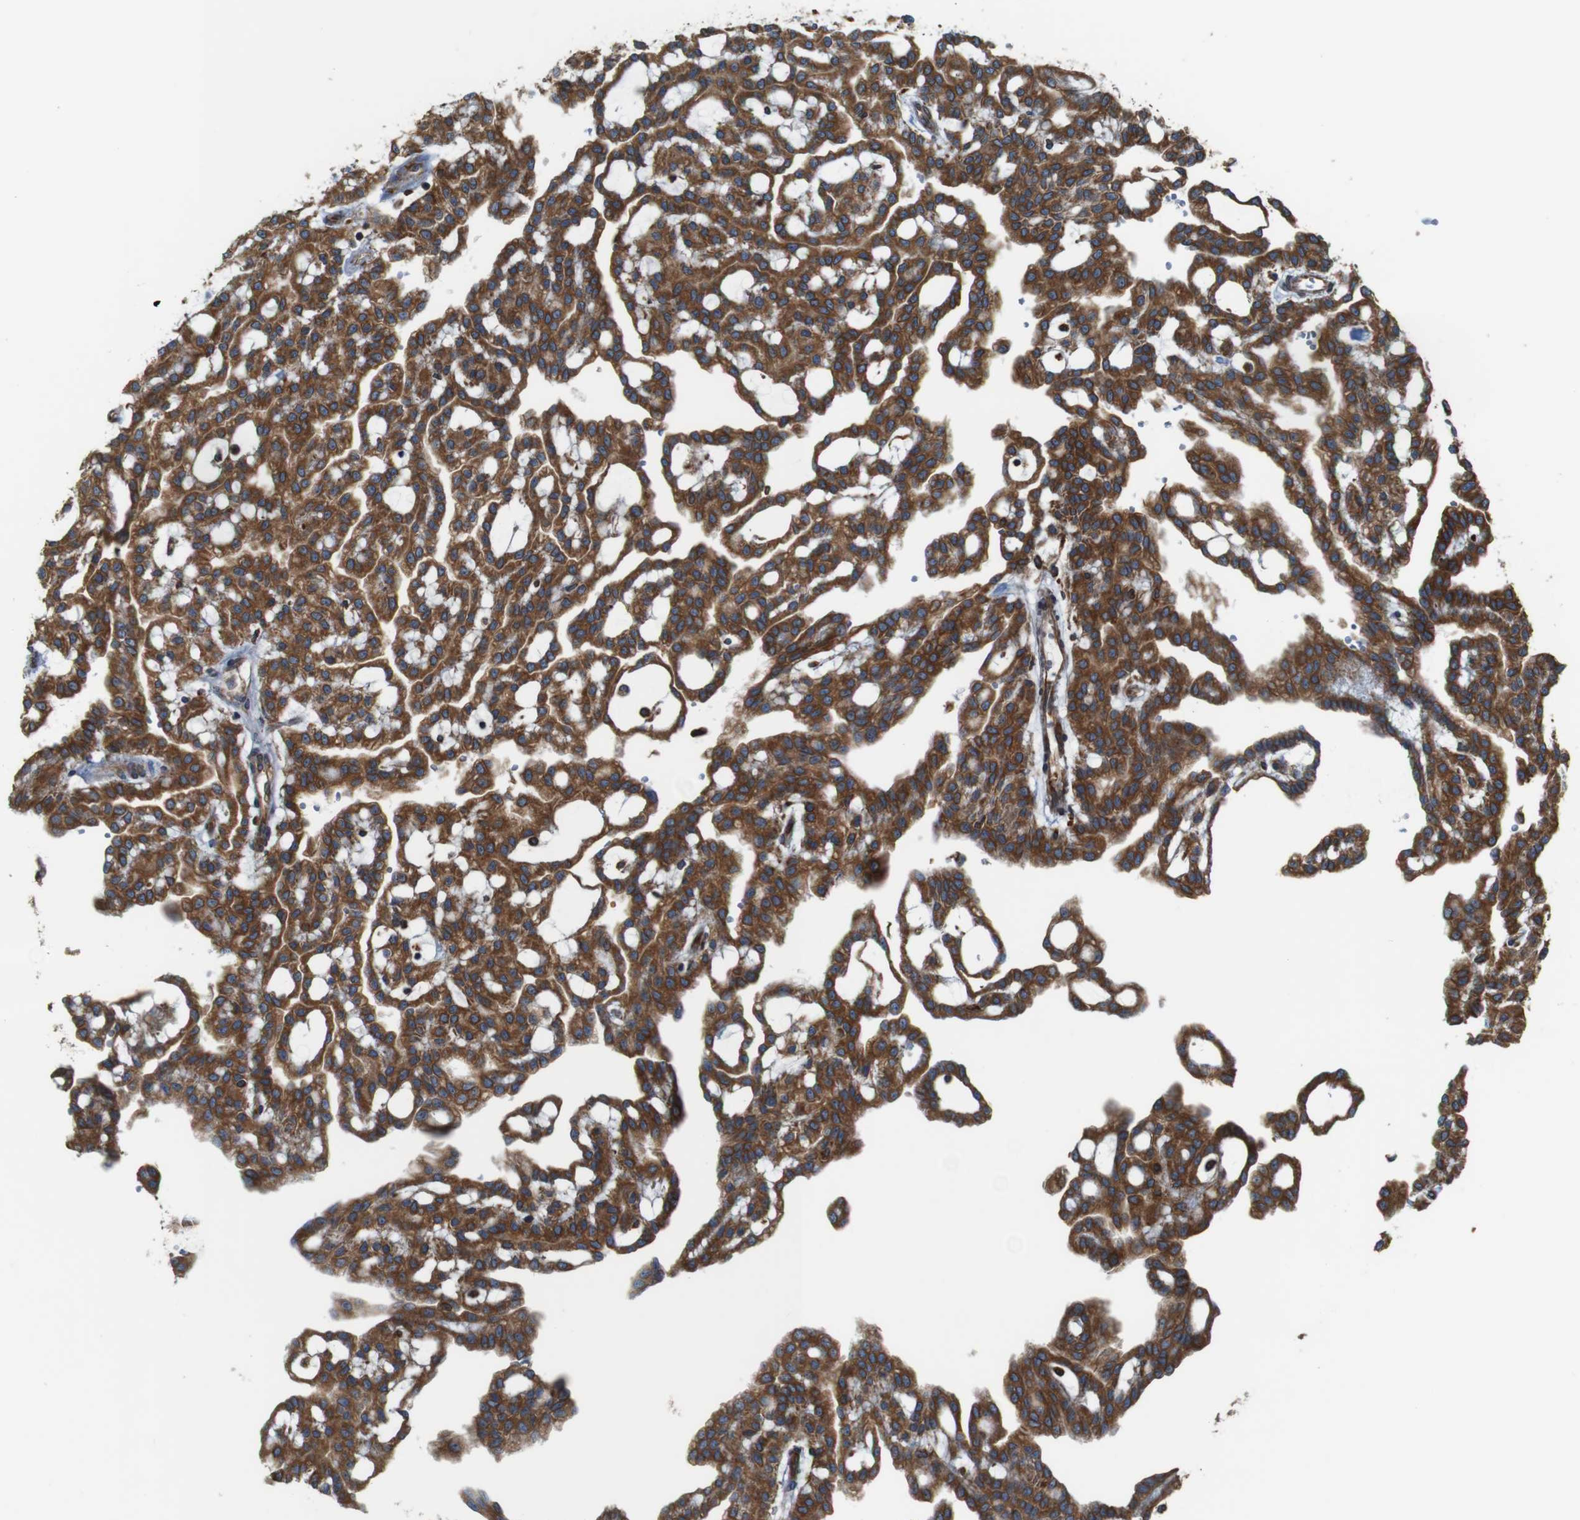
{"staining": {"intensity": "moderate", "quantity": ">75%", "location": "cytoplasmic/membranous"}, "tissue": "renal cancer", "cell_type": "Tumor cells", "image_type": "cancer", "snomed": [{"axis": "morphology", "description": "Adenocarcinoma, NOS"}, {"axis": "topography", "description": "Kidney"}], "caption": "Protein staining displays moderate cytoplasmic/membranous positivity in about >75% of tumor cells in adenocarcinoma (renal). (DAB (3,3'-diaminobenzidine) = brown stain, brightfield microscopy at high magnification).", "gene": "UGGT1", "patient": {"sex": "male", "age": 63}}